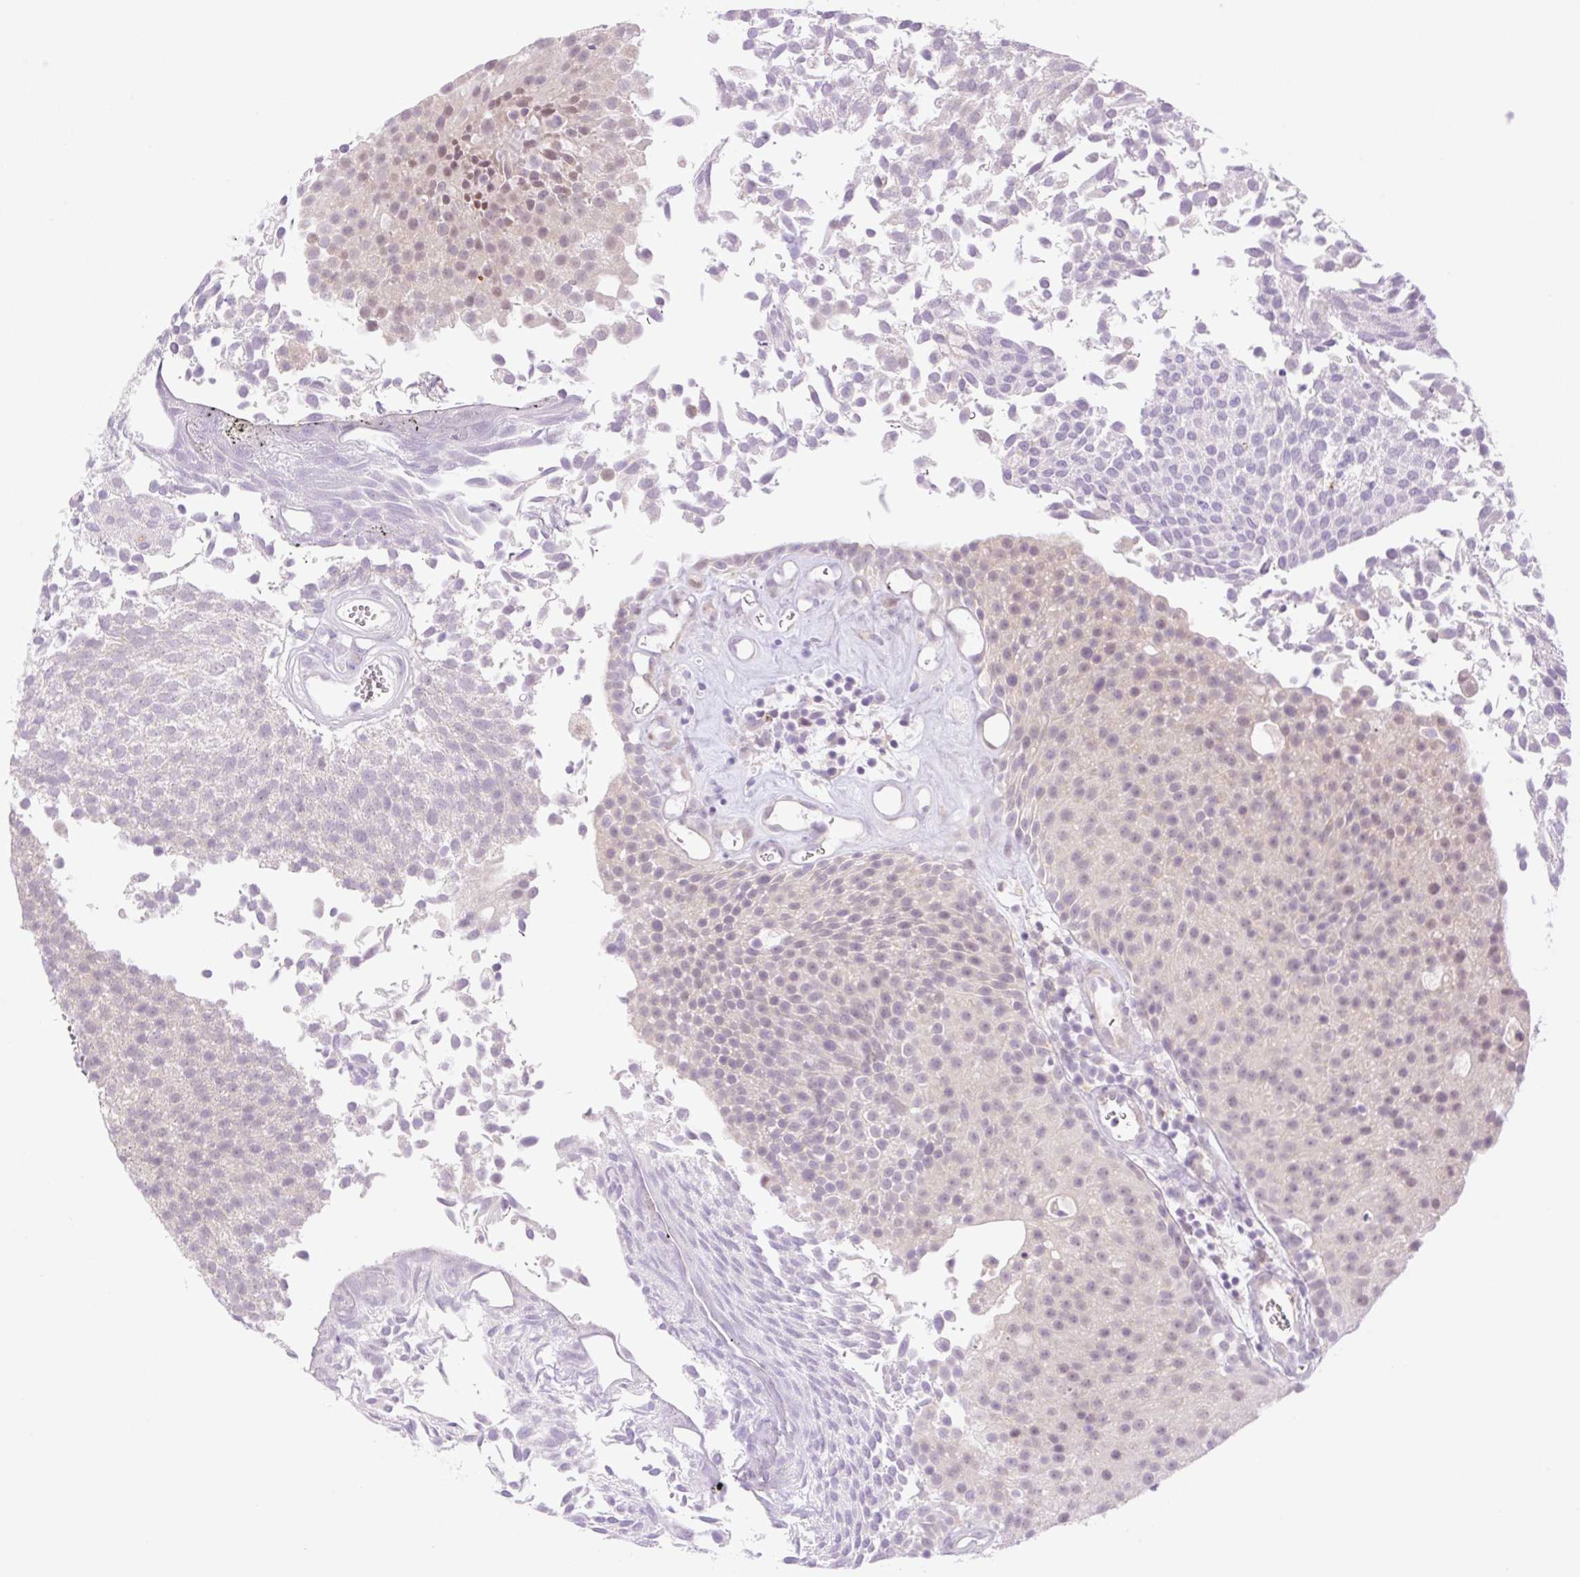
{"staining": {"intensity": "weak", "quantity": "25%-75%", "location": "nuclear"}, "tissue": "urothelial cancer", "cell_type": "Tumor cells", "image_type": "cancer", "snomed": [{"axis": "morphology", "description": "Urothelial carcinoma, Low grade"}, {"axis": "topography", "description": "Urinary bladder"}], "caption": "Brown immunohistochemical staining in low-grade urothelial carcinoma exhibits weak nuclear staining in approximately 25%-75% of tumor cells.", "gene": "SPRYD4", "patient": {"sex": "female", "age": 79}}